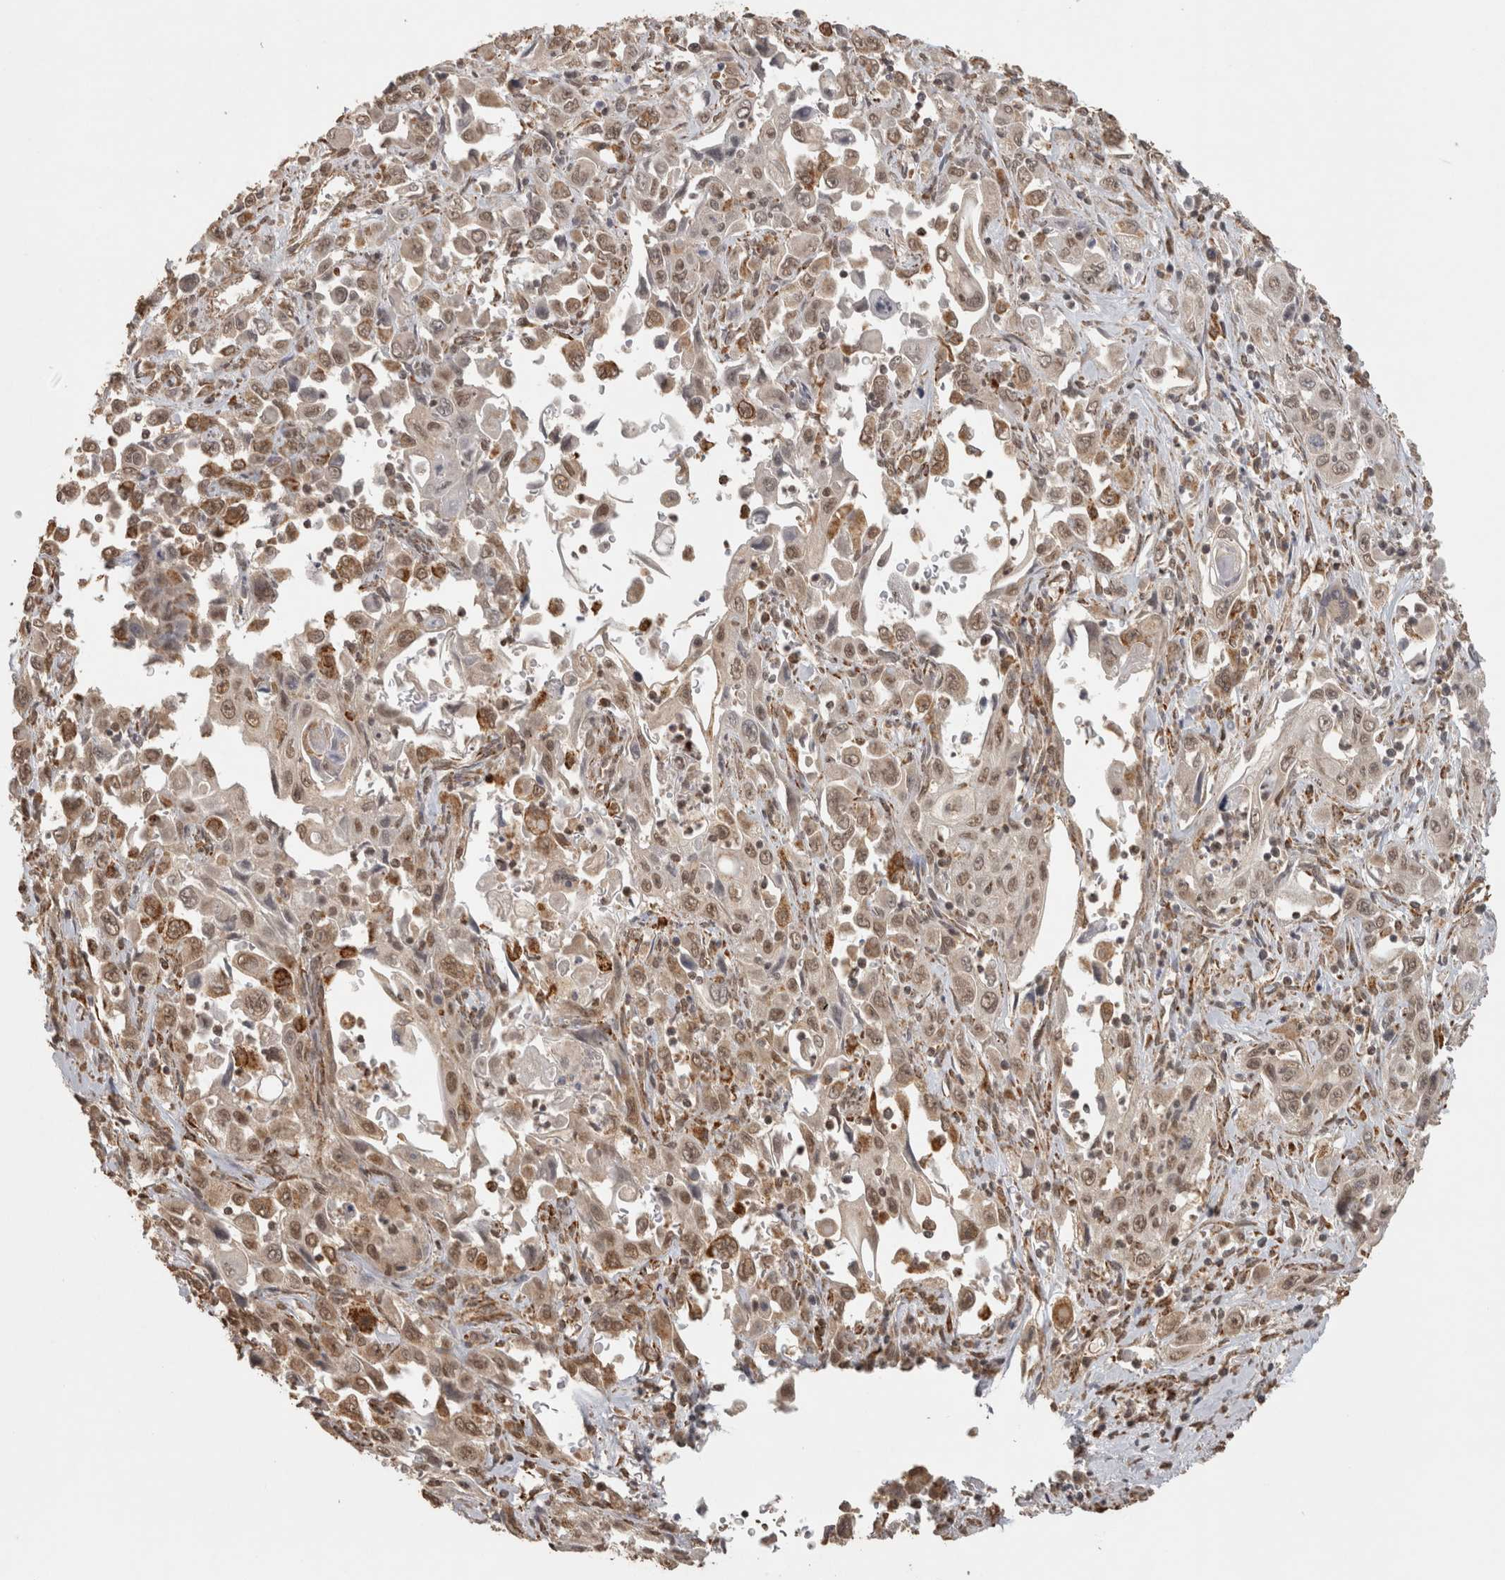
{"staining": {"intensity": "weak", "quantity": ">75%", "location": "cytoplasmic/membranous,nuclear"}, "tissue": "pancreatic cancer", "cell_type": "Tumor cells", "image_type": "cancer", "snomed": [{"axis": "morphology", "description": "Adenocarcinoma, NOS"}, {"axis": "topography", "description": "Pancreas"}], "caption": "The immunohistochemical stain shows weak cytoplasmic/membranous and nuclear positivity in tumor cells of pancreatic adenocarcinoma tissue.", "gene": "BNIP3L", "patient": {"sex": "male", "age": 70}}